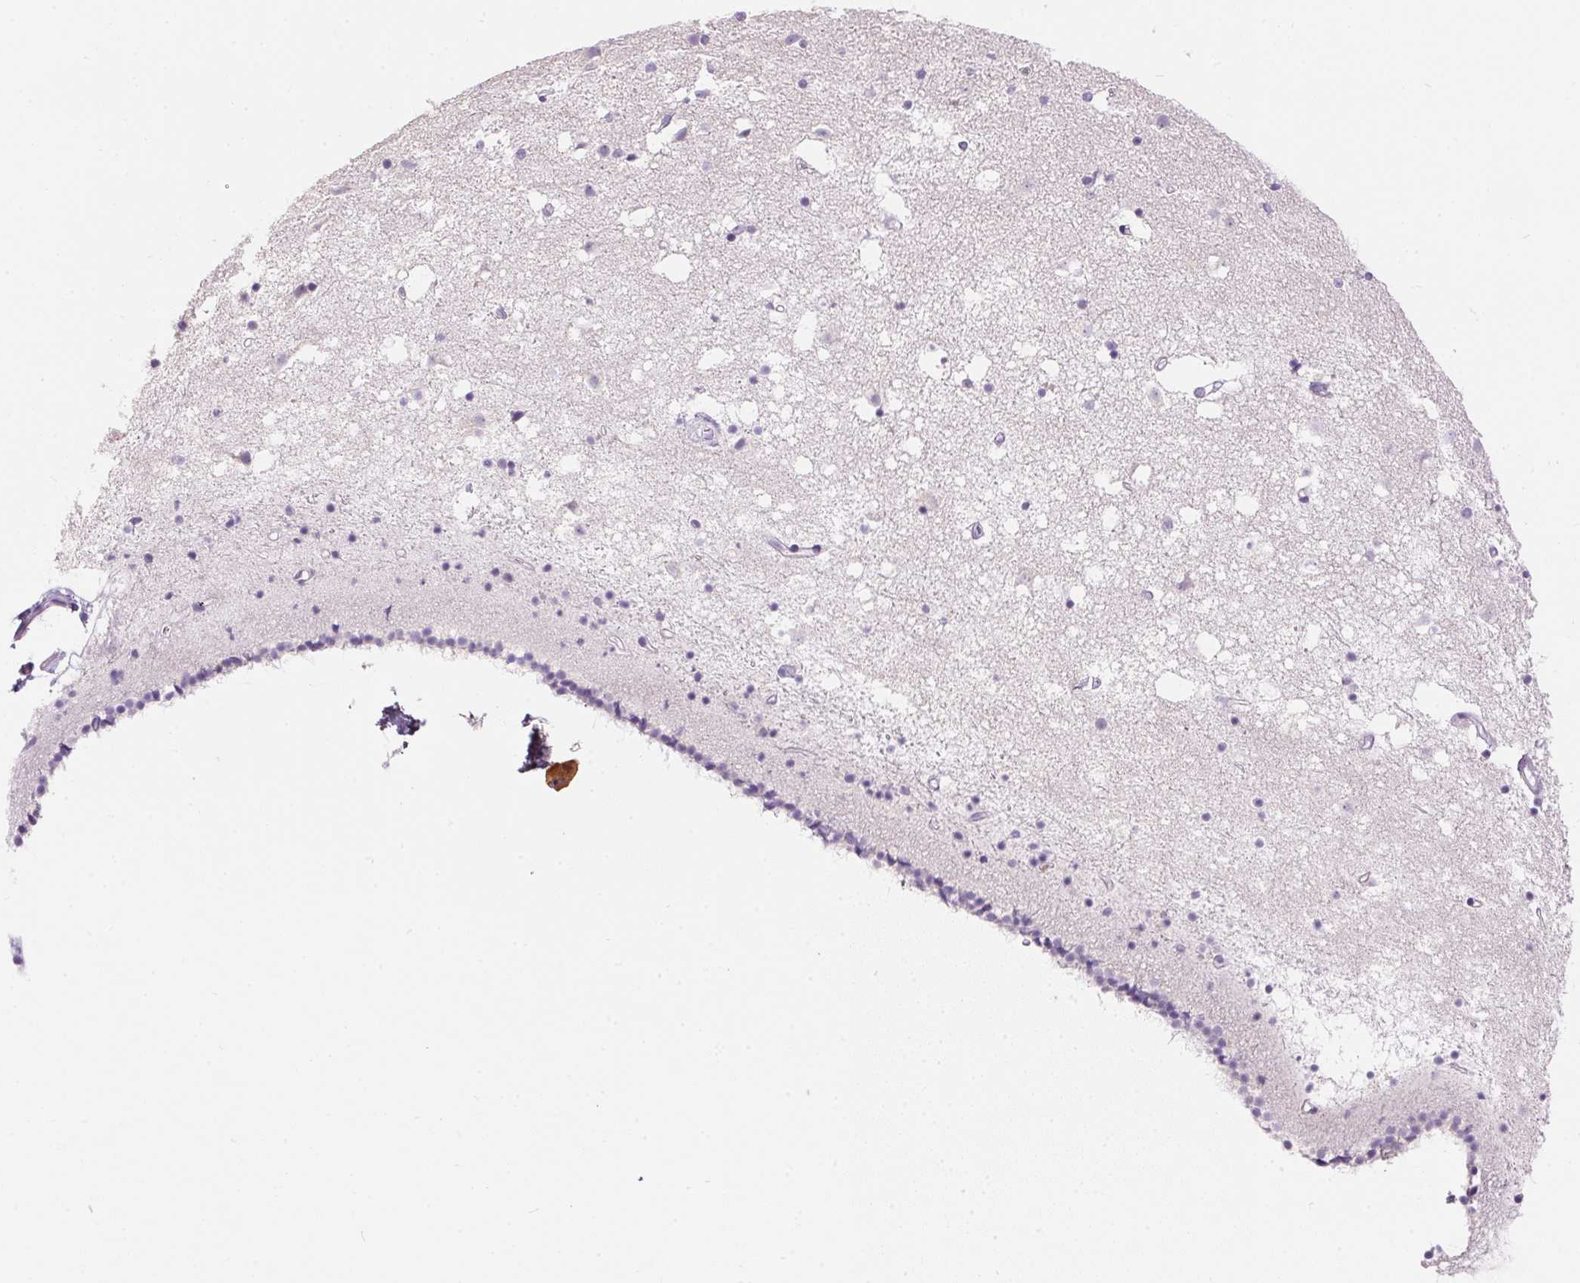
{"staining": {"intensity": "negative", "quantity": "none", "location": "none"}, "tissue": "caudate", "cell_type": "Glial cells", "image_type": "normal", "snomed": [{"axis": "morphology", "description": "Normal tissue, NOS"}, {"axis": "topography", "description": "Lateral ventricle wall"}], "caption": "DAB immunohistochemical staining of benign human caudate shows no significant positivity in glial cells. (DAB immunohistochemistry (IHC) visualized using brightfield microscopy, high magnification).", "gene": "ORM1", "patient": {"sex": "female", "age": 71}}